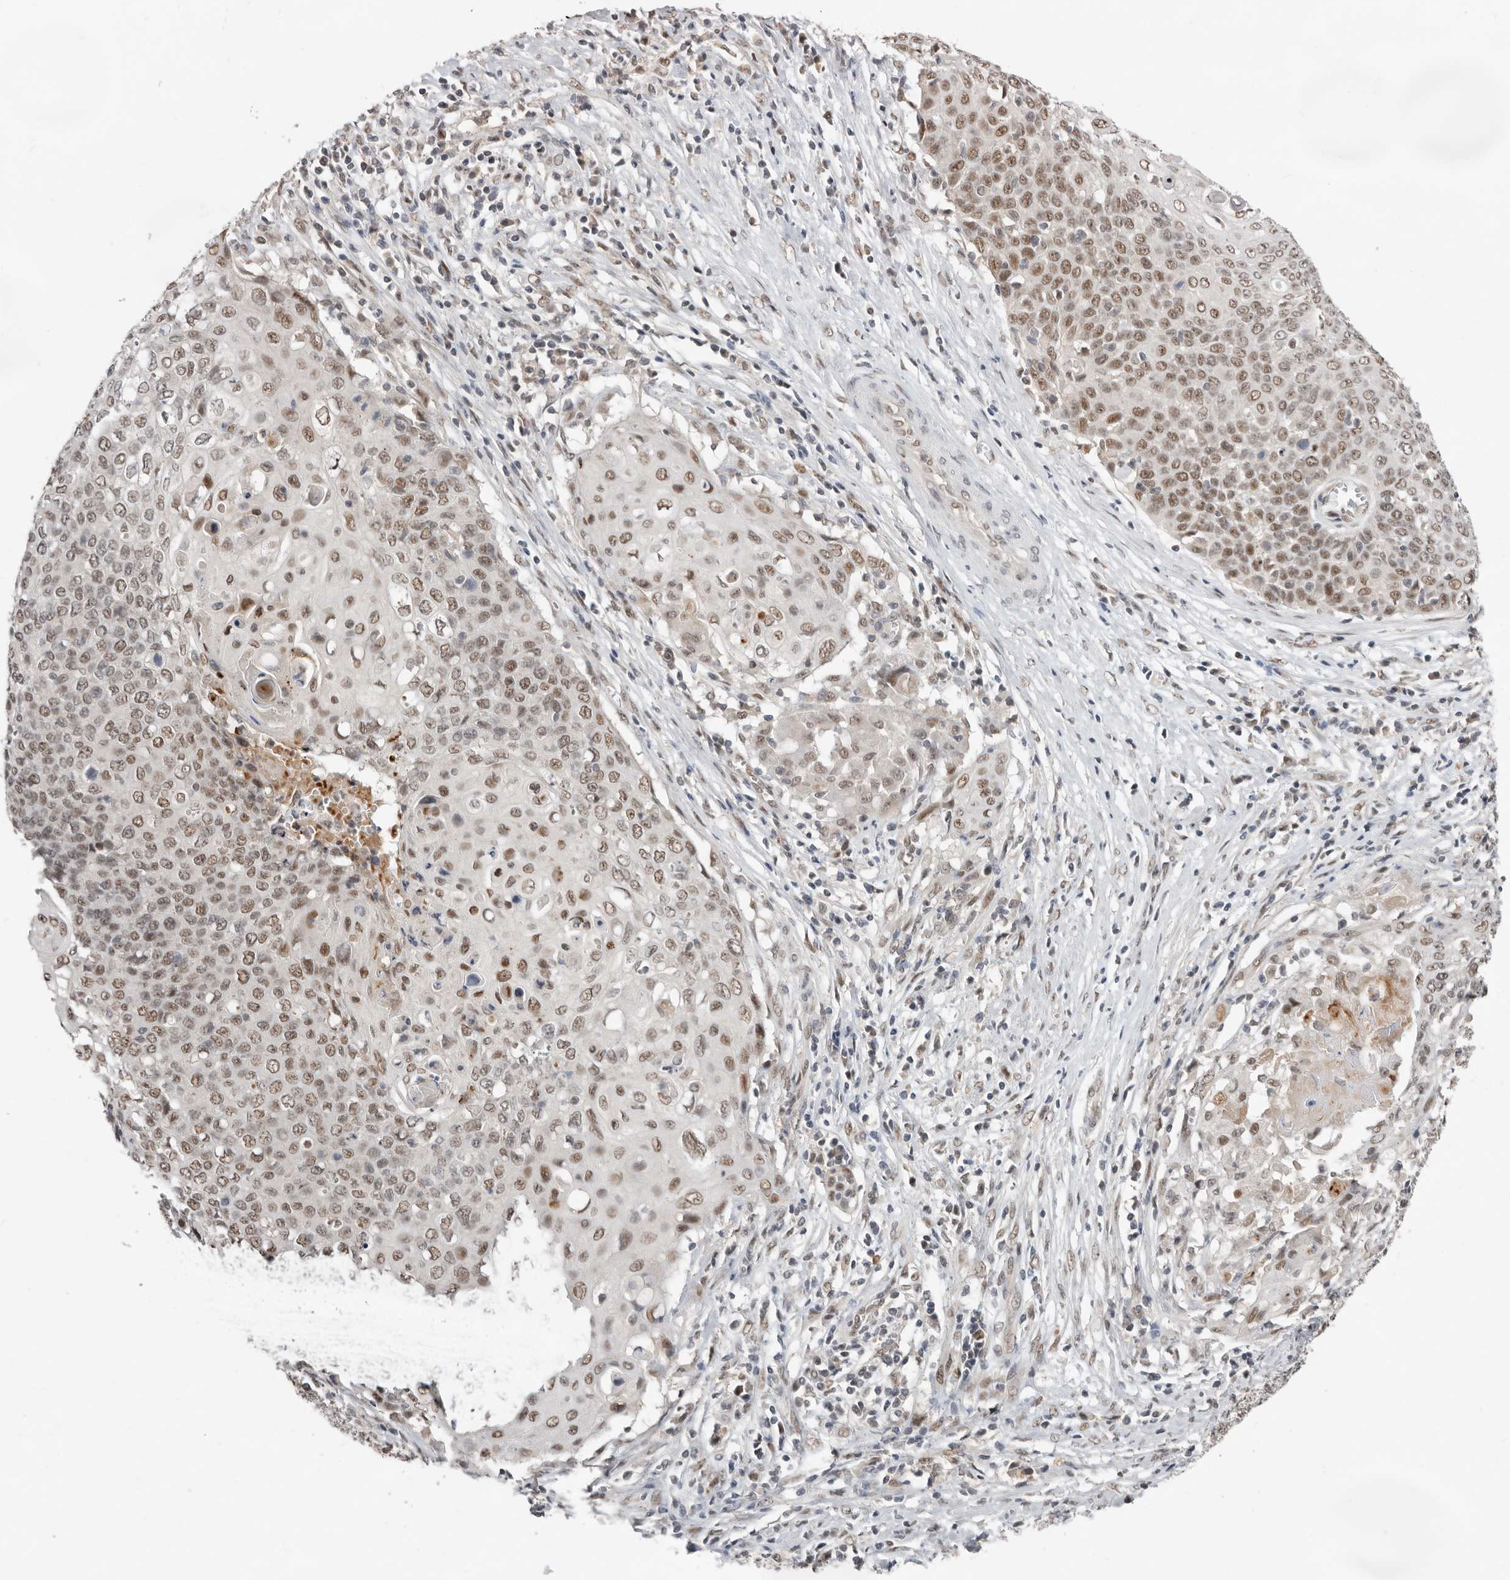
{"staining": {"intensity": "moderate", "quantity": ">75%", "location": "nuclear"}, "tissue": "cervical cancer", "cell_type": "Tumor cells", "image_type": "cancer", "snomed": [{"axis": "morphology", "description": "Squamous cell carcinoma, NOS"}, {"axis": "topography", "description": "Cervix"}], "caption": "Tumor cells show moderate nuclear staining in about >75% of cells in squamous cell carcinoma (cervical). (brown staining indicates protein expression, while blue staining denotes nuclei).", "gene": "BRCA2", "patient": {"sex": "female", "age": 39}}